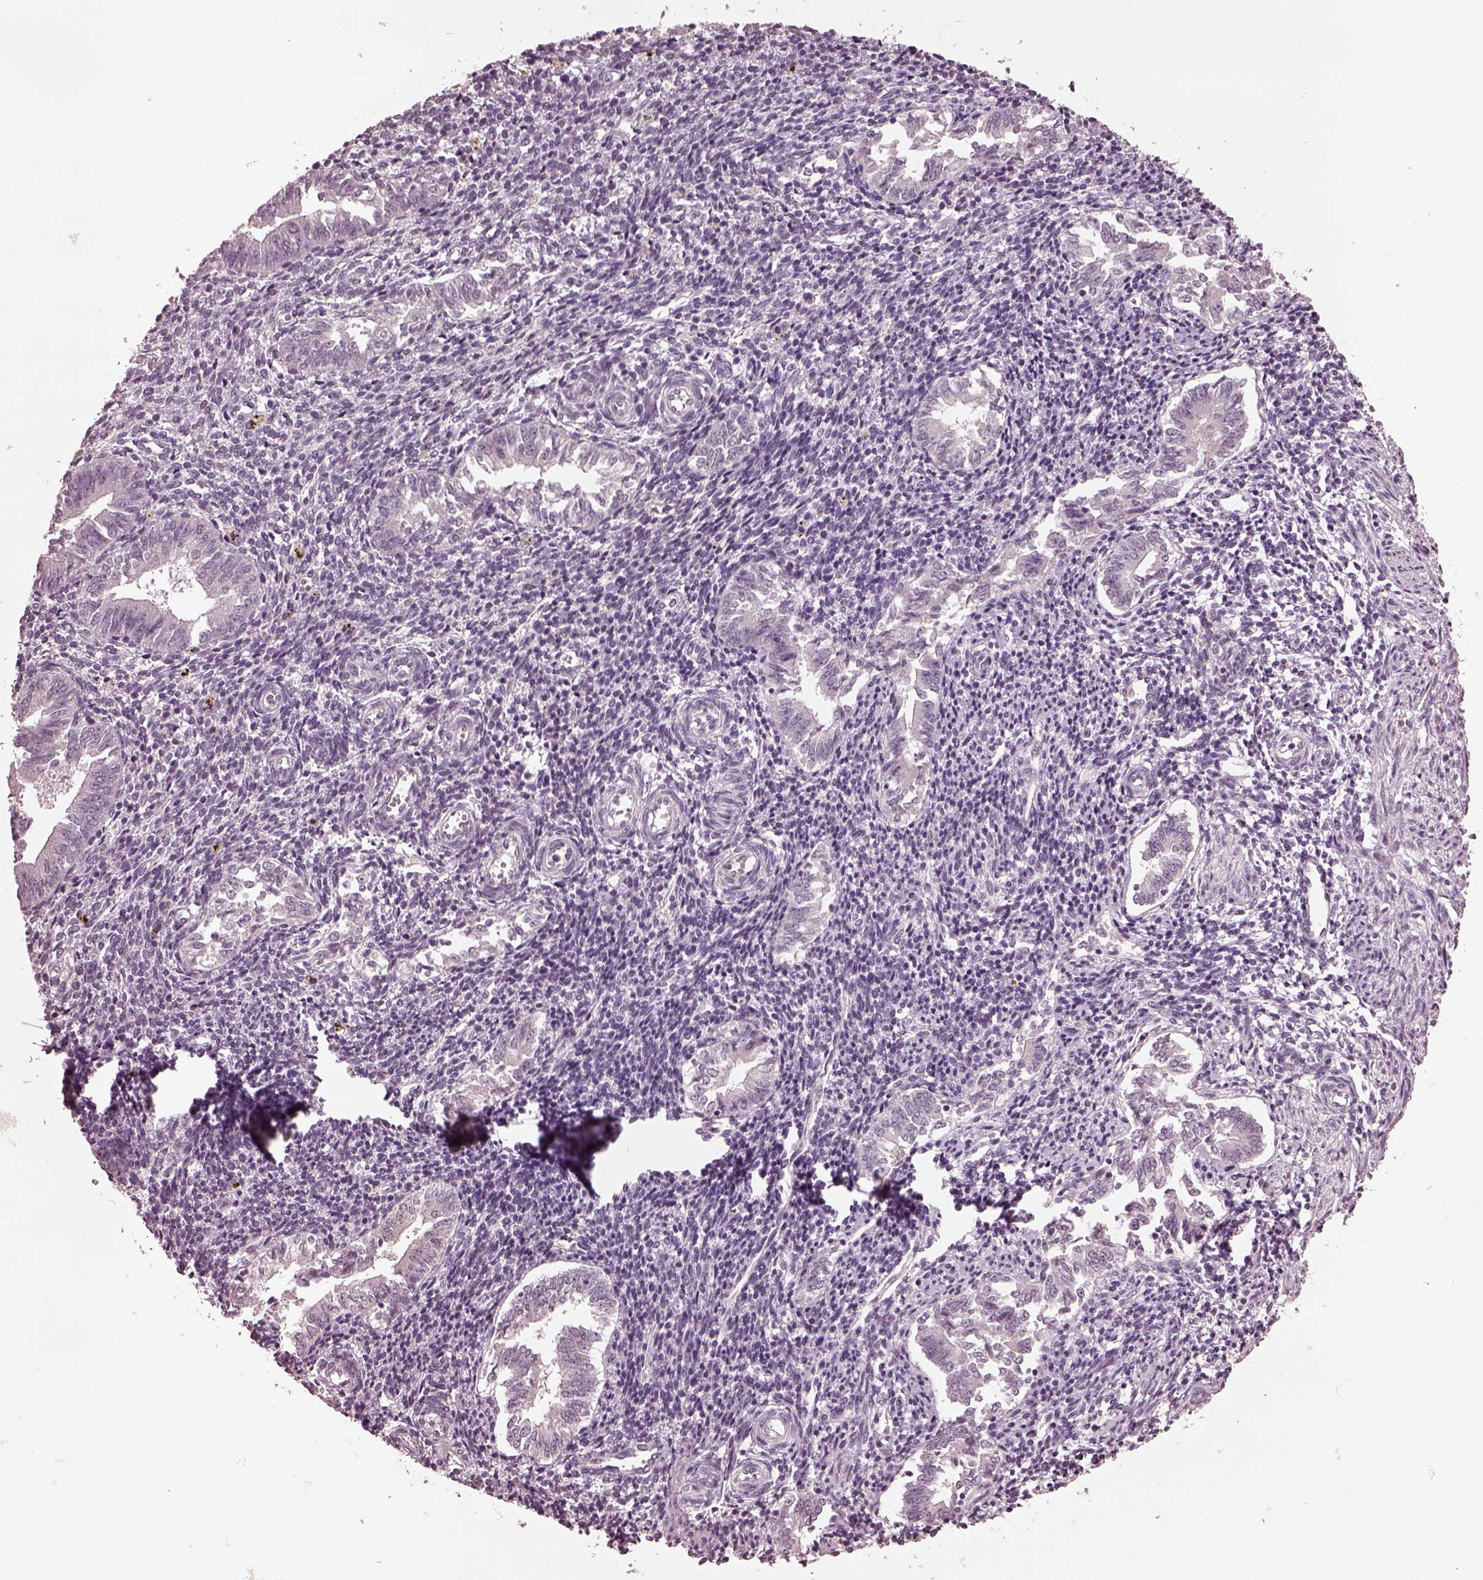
{"staining": {"intensity": "negative", "quantity": "none", "location": "none"}, "tissue": "endometrium", "cell_type": "Cells in endometrial stroma", "image_type": "normal", "snomed": [{"axis": "morphology", "description": "Normal tissue, NOS"}, {"axis": "topography", "description": "Endometrium"}], "caption": "IHC image of unremarkable human endometrium stained for a protein (brown), which exhibits no staining in cells in endometrial stroma.", "gene": "IL18RAP", "patient": {"sex": "female", "age": 25}}